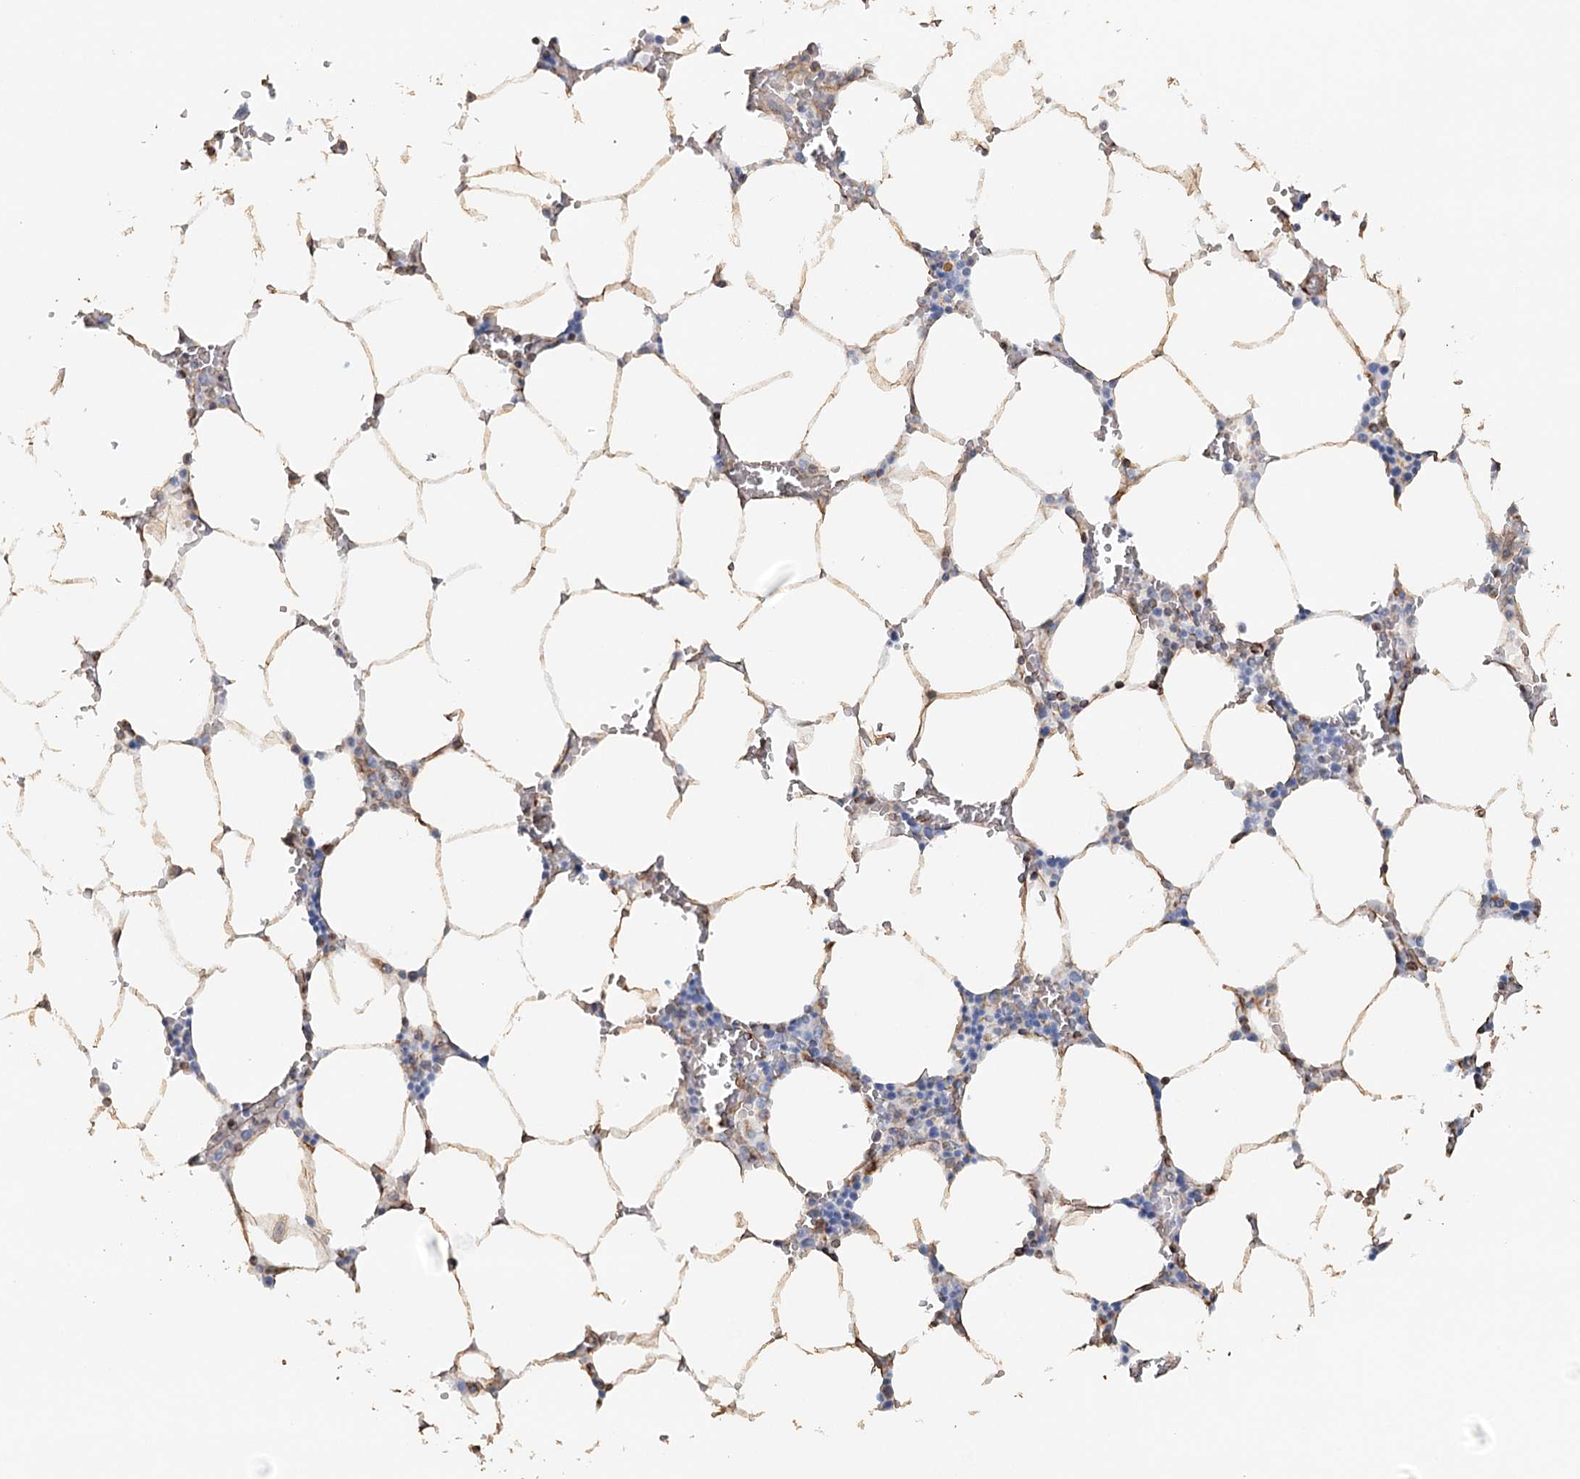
{"staining": {"intensity": "negative", "quantity": "none", "location": "none"}, "tissue": "bone marrow", "cell_type": "Hematopoietic cells", "image_type": "normal", "snomed": [{"axis": "morphology", "description": "Normal tissue, NOS"}, {"axis": "topography", "description": "Bone marrow"}], "caption": "Immunohistochemistry (IHC) of normal human bone marrow reveals no positivity in hematopoietic cells.", "gene": "SYNPO", "patient": {"sex": "male", "age": 70}}